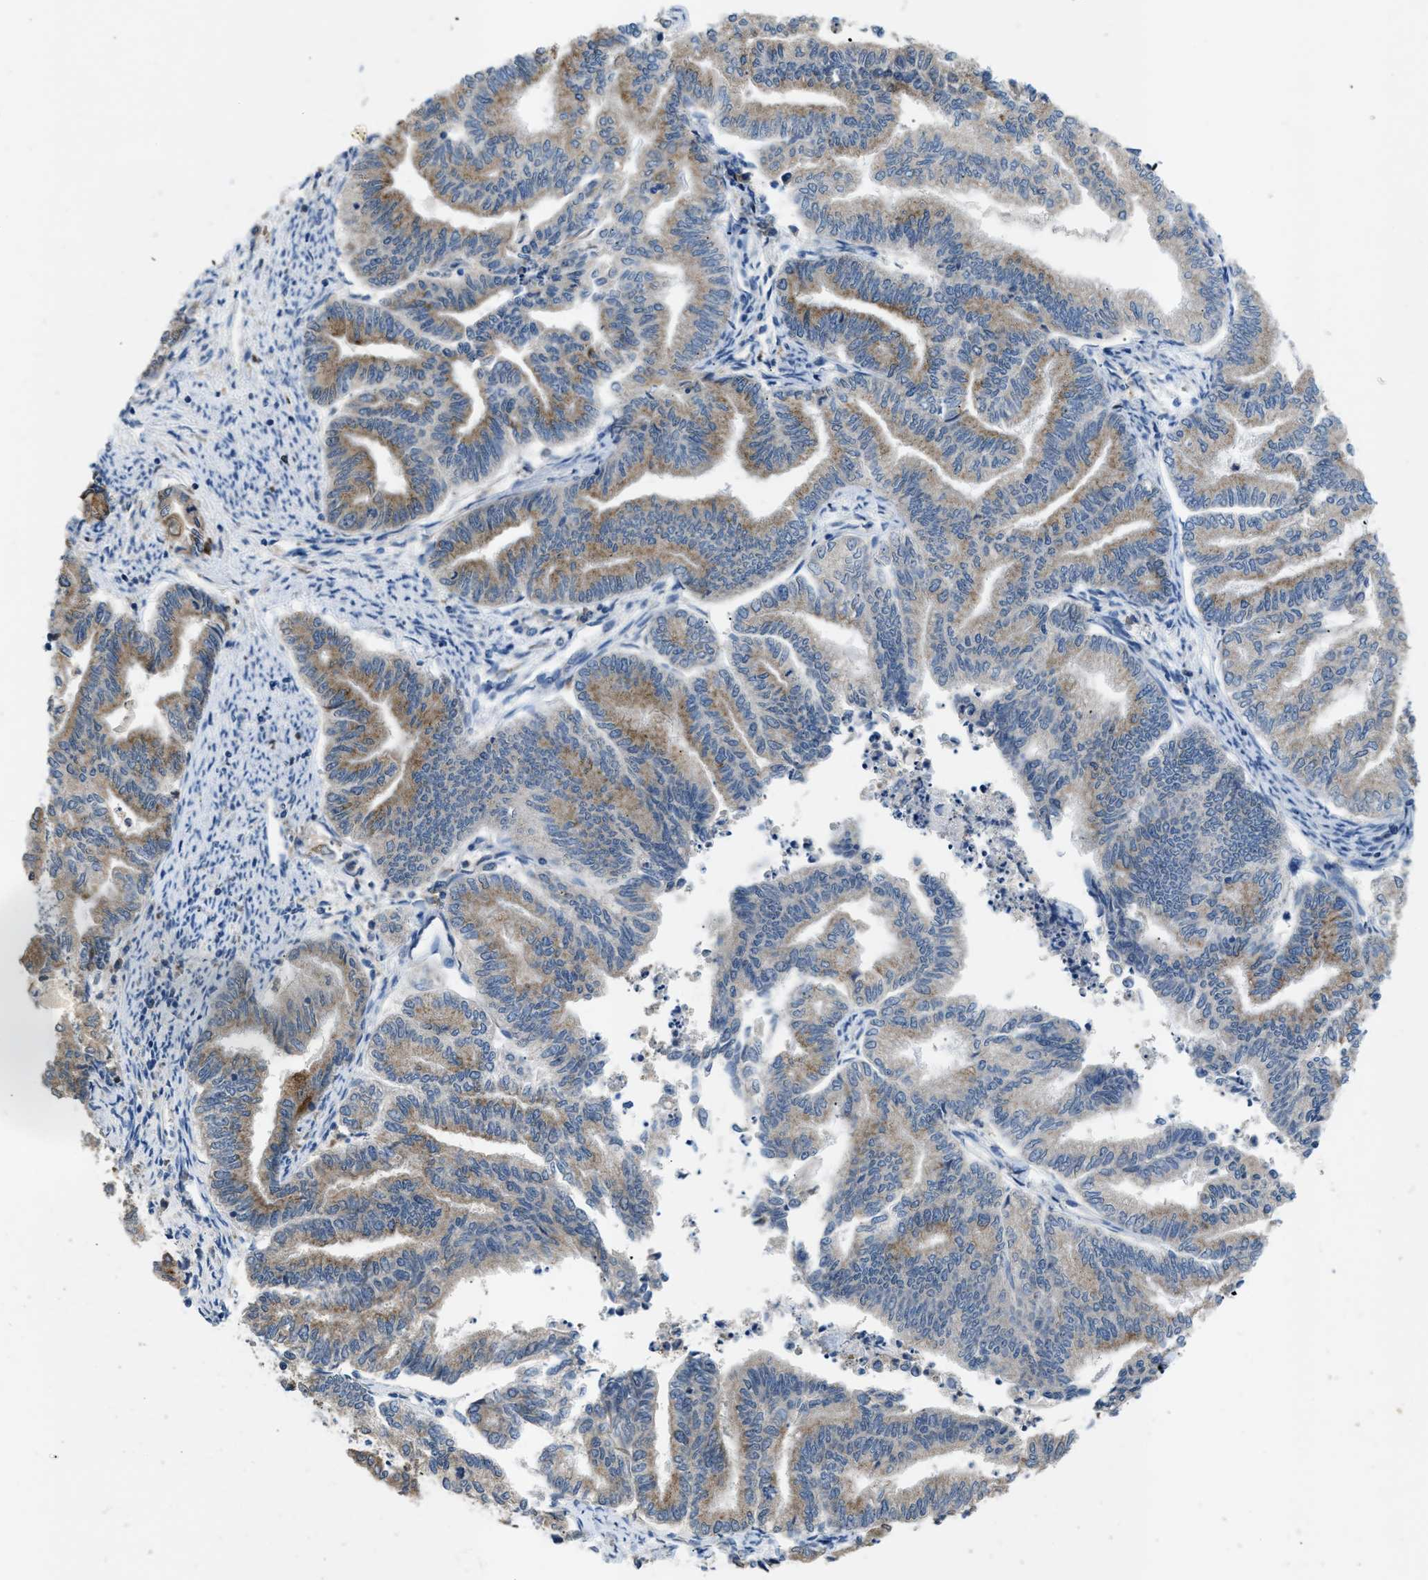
{"staining": {"intensity": "weak", "quantity": ">75%", "location": "cytoplasmic/membranous"}, "tissue": "endometrial cancer", "cell_type": "Tumor cells", "image_type": "cancer", "snomed": [{"axis": "morphology", "description": "Adenocarcinoma, NOS"}, {"axis": "topography", "description": "Endometrium"}], "caption": "Endometrial adenocarcinoma was stained to show a protein in brown. There is low levels of weak cytoplasmic/membranous staining in approximately >75% of tumor cells. The protein is shown in brown color, while the nuclei are stained blue.", "gene": "TOMM34", "patient": {"sex": "female", "age": 79}}